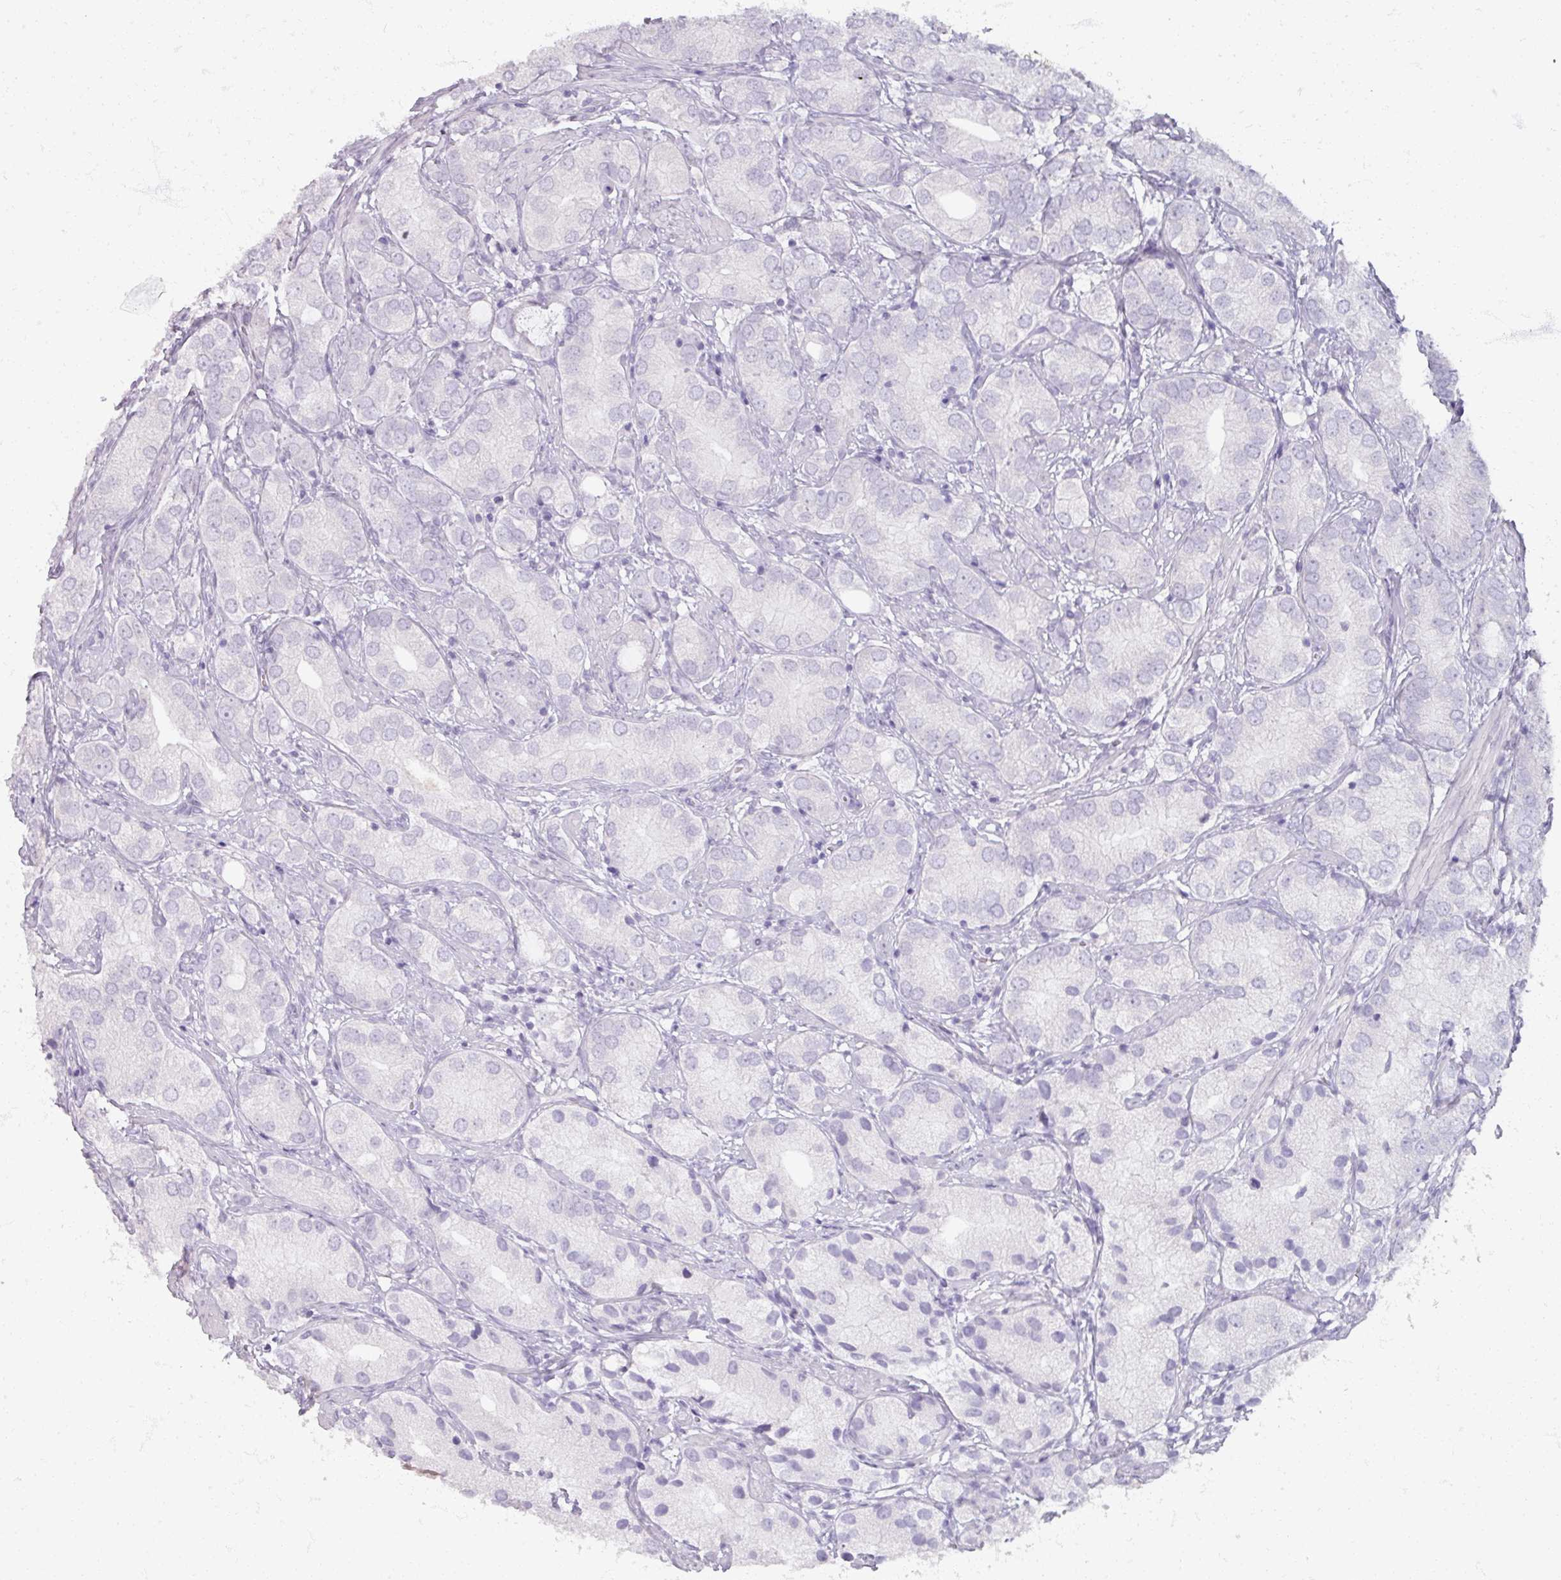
{"staining": {"intensity": "negative", "quantity": "none", "location": "none"}, "tissue": "prostate cancer", "cell_type": "Tumor cells", "image_type": "cancer", "snomed": [{"axis": "morphology", "description": "Adenocarcinoma, High grade"}, {"axis": "topography", "description": "Prostate"}], "caption": "Image shows no significant protein expression in tumor cells of prostate cancer (adenocarcinoma (high-grade)).", "gene": "TG", "patient": {"sex": "male", "age": 82}}